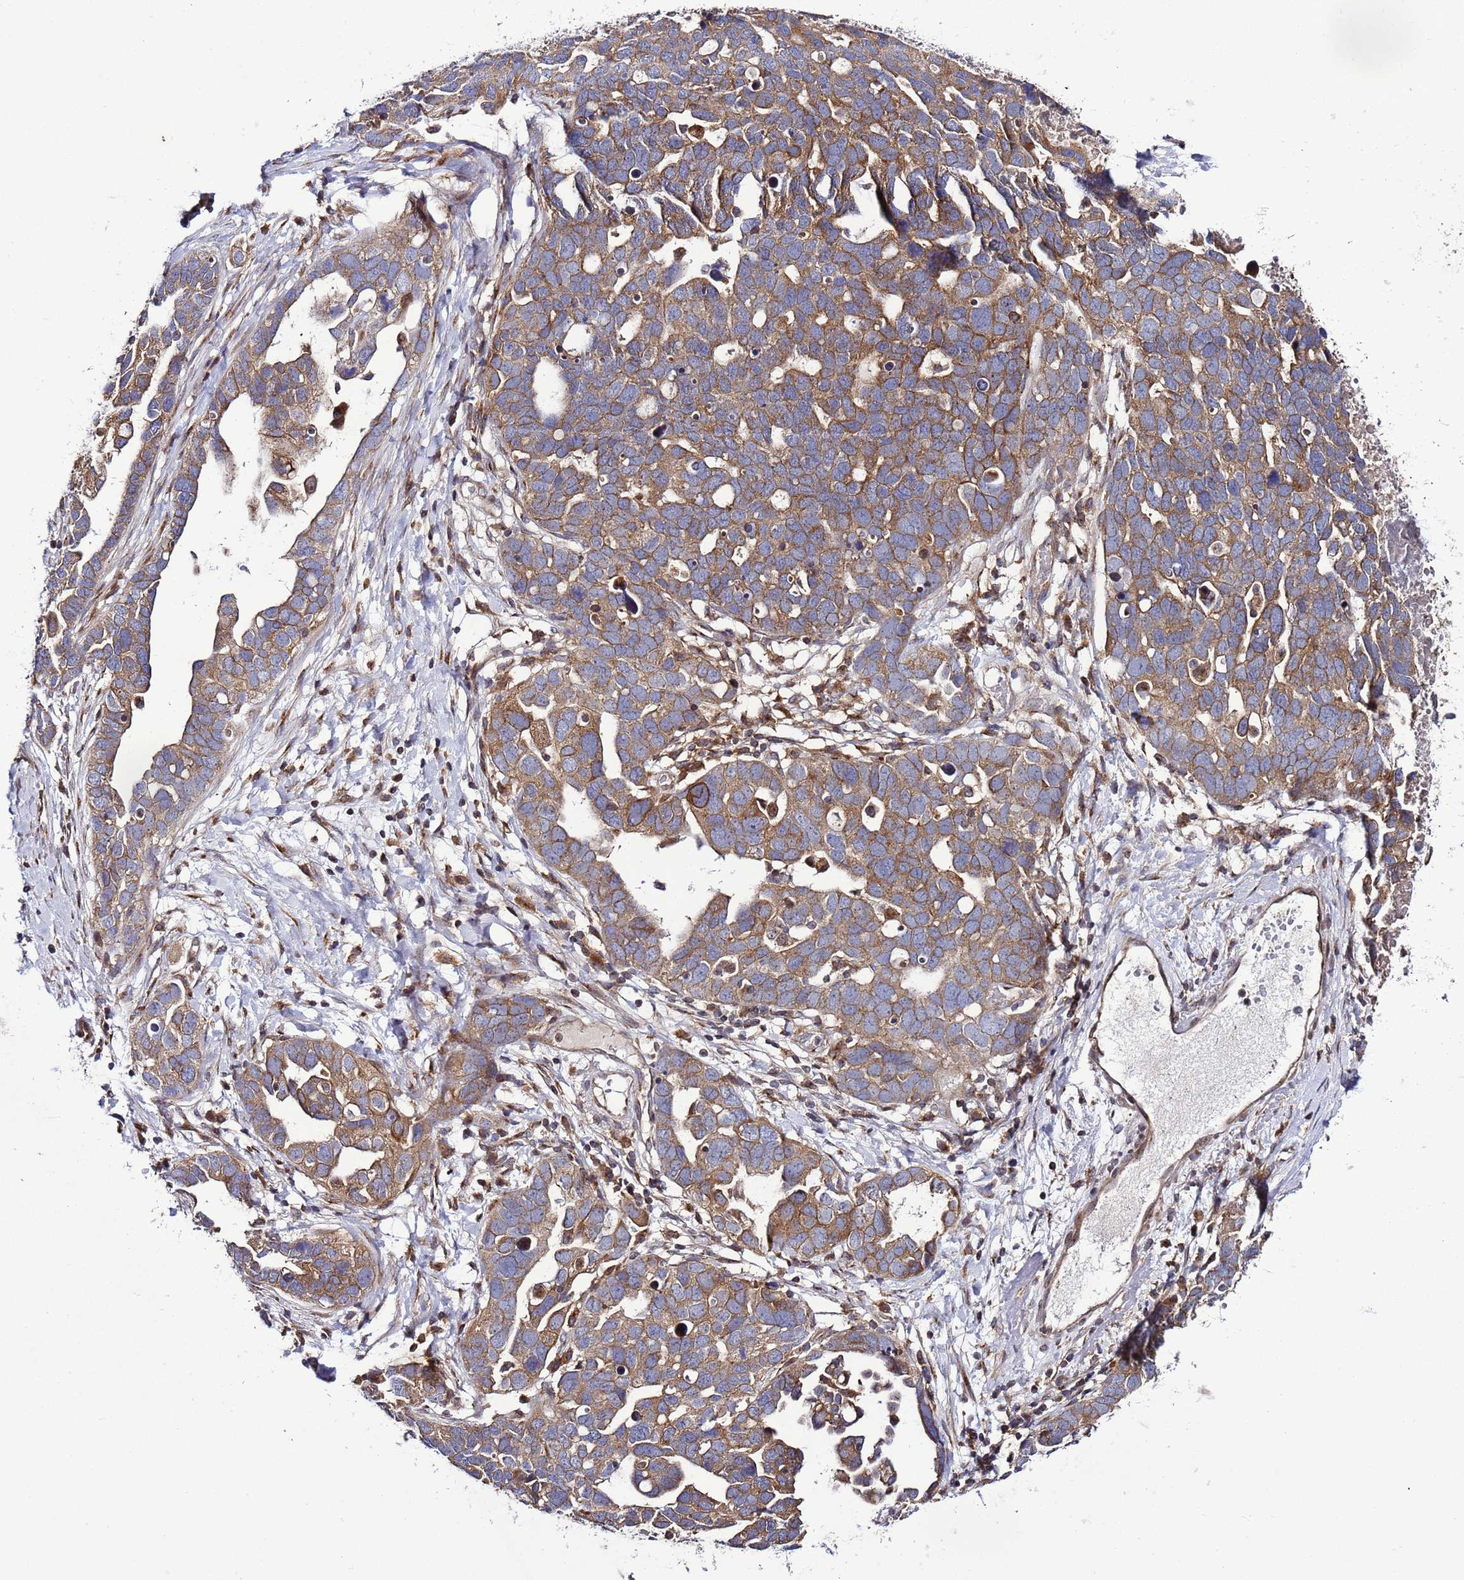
{"staining": {"intensity": "moderate", "quantity": ">75%", "location": "cytoplasmic/membranous"}, "tissue": "ovarian cancer", "cell_type": "Tumor cells", "image_type": "cancer", "snomed": [{"axis": "morphology", "description": "Cystadenocarcinoma, serous, NOS"}, {"axis": "topography", "description": "Ovary"}], "caption": "High-magnification brightfield microscopy of ovarian cancer (serous cystadenocarcinoma) stained with DAB (3,3'-diaminobenzidine) (brown) and counterstained with hematoxylin (blue). tumor cells exhibit moderate cytoplasmic/membranous expression is seen in approximately>75% of cells.", "gene": "TMEM176B", "patient": {"sex": "female", "age": 54}}